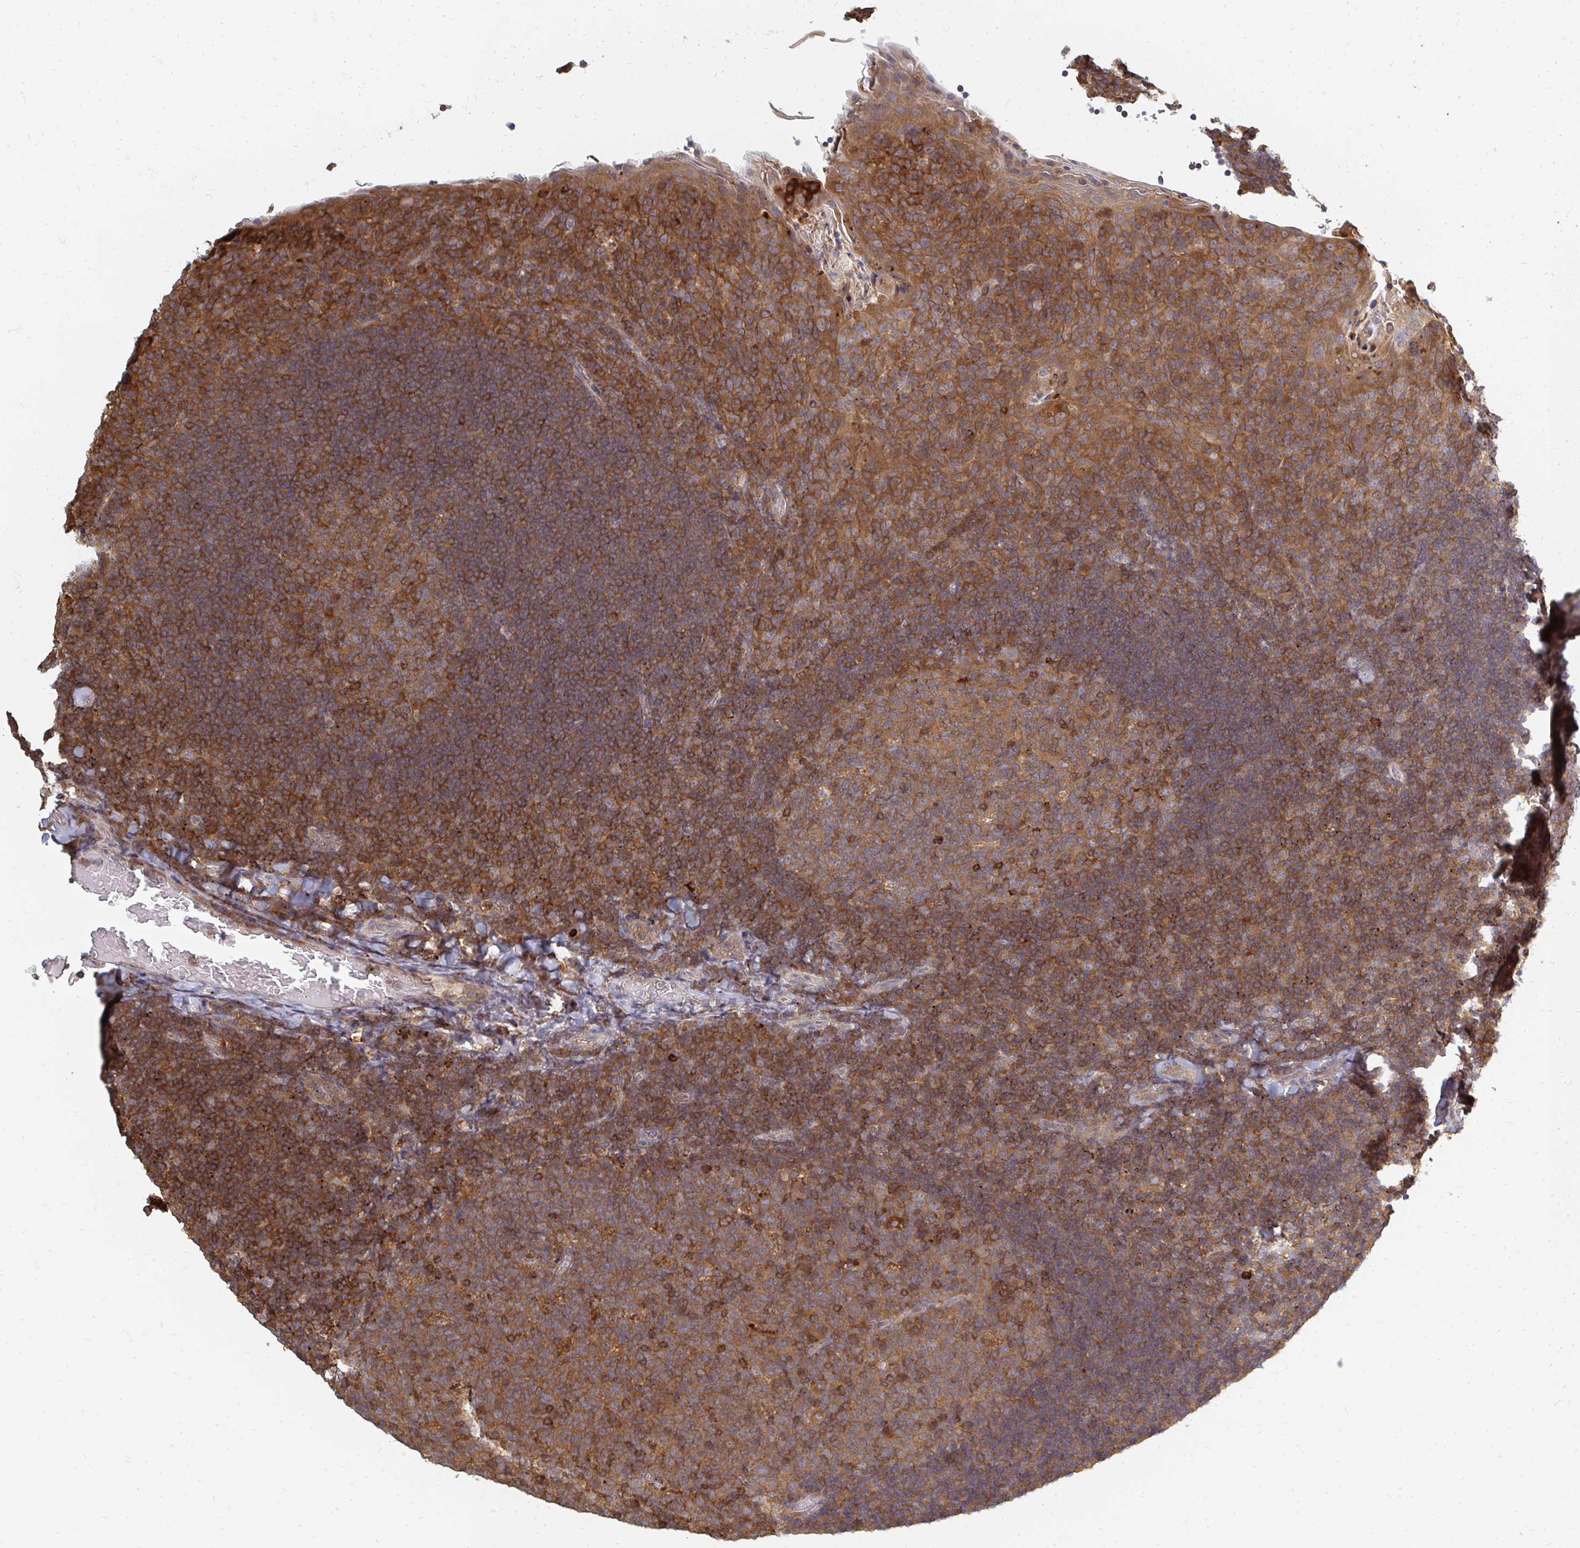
{"staining": {"intensity": "moderate", "quantity": ">75%", "location": "cytoplasmic/membranous"}, "tissue": "tonsil", "cell_type": "Germinal center cells", "image_type": "normal", "snomed": [{"axis": "morphology", "description": "Normal tissue, NOS"}, {"axis": "topography", "description": "Tonsil"}], "caption": "Human tonsil stained with a protein marker shows moderate staining in germinal center cells.", "gene": "ZNF285", "patient": {"sex": "male", "age": 17}}